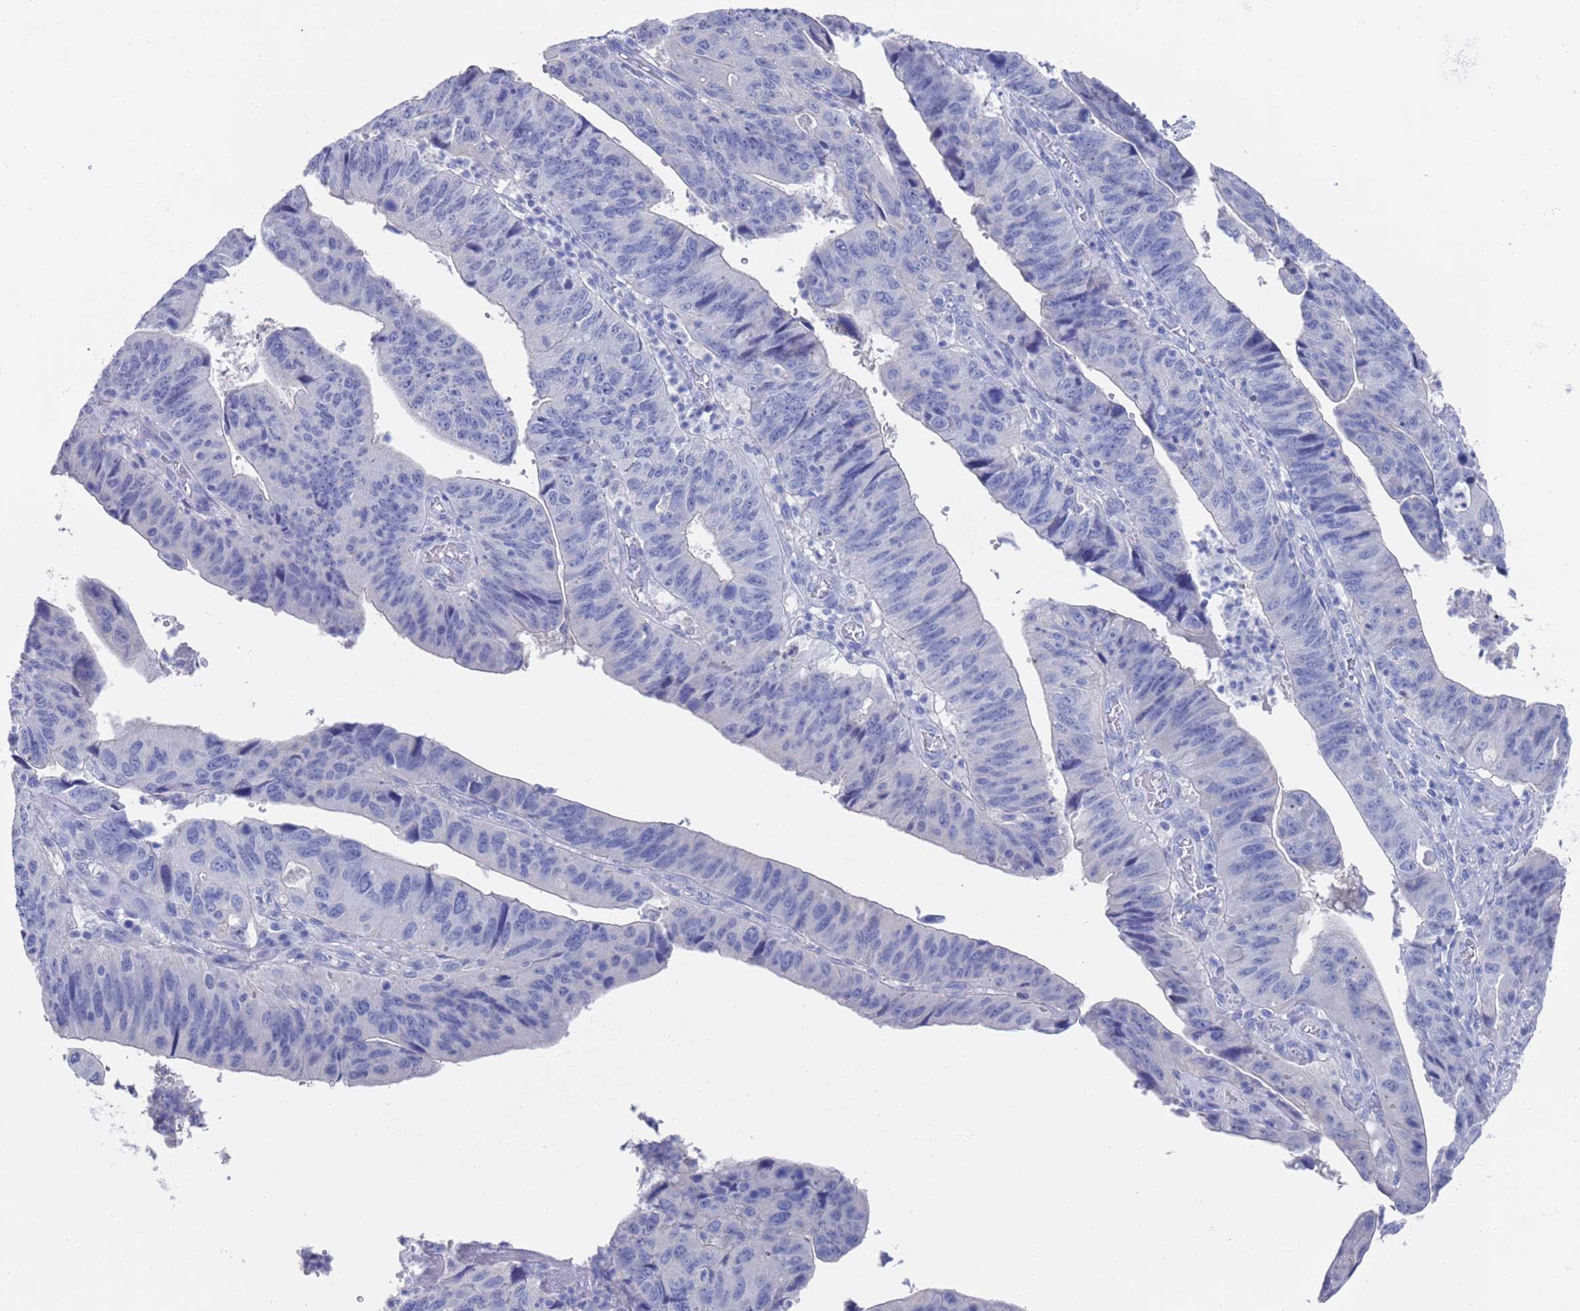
{"staining": {"intensity": "negative", "quantity": "none", "location": "none"}, "tissue": "stomach cancer", "cell_type": "Tumor cells", "image_type": "cancer", "snomed": [{"axis": "morphology", "description": "Adenocarcinoma, NOS"}, {"axis": "topography", "description": "Stomach"}], "caption": "The image exhibits no staining of tumor cells in stomach adenocarcinoma.", "gene": "MTMR2", "patient": {"sex": "male", "age": 59}}